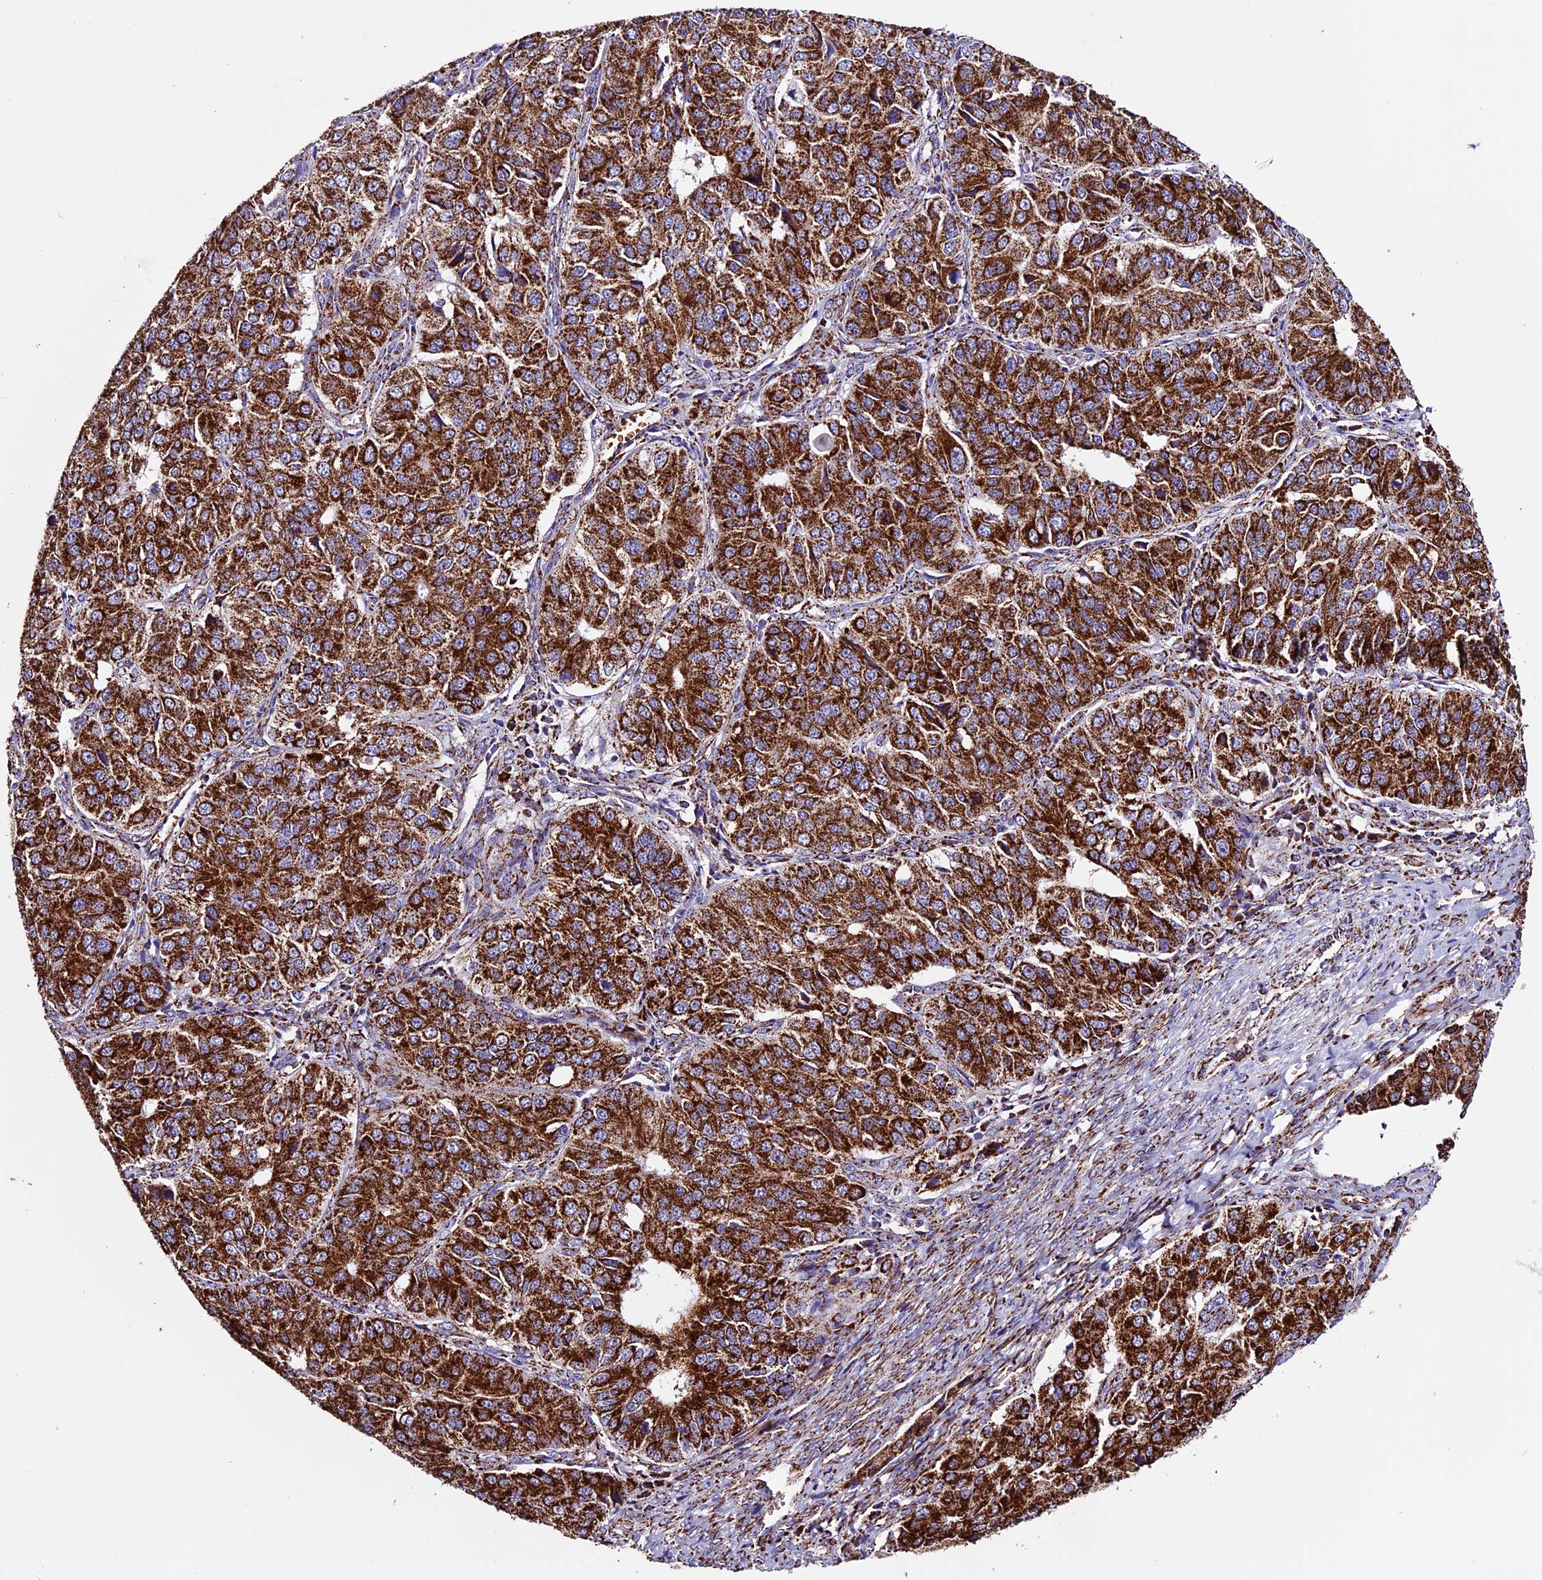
{"staining": {"intensity": "strong", "quantity": ">75%", "location": "cytoplasmic/membranous"}, "tissue": "ovarian cancer", "cell_type": "Tumor cells", "image_type": "cancer", "snomed": [{"axis": "morphology", "description": "Carcinoma, endometroid"}, {"axis": "topography", "description": "Ovary"}], "caption": "Endometroid carcinoma (ovarian) tissue demonstrates strong cytoplasmic/membranous expression in about >75% of tumor cells, visualized by immunohistochemistry. Ihc stains the protein of interest in brown and the nuclei are stained blue.", "gene": "CX3CL1", "patient": {"sex": "female", "age": 51}}